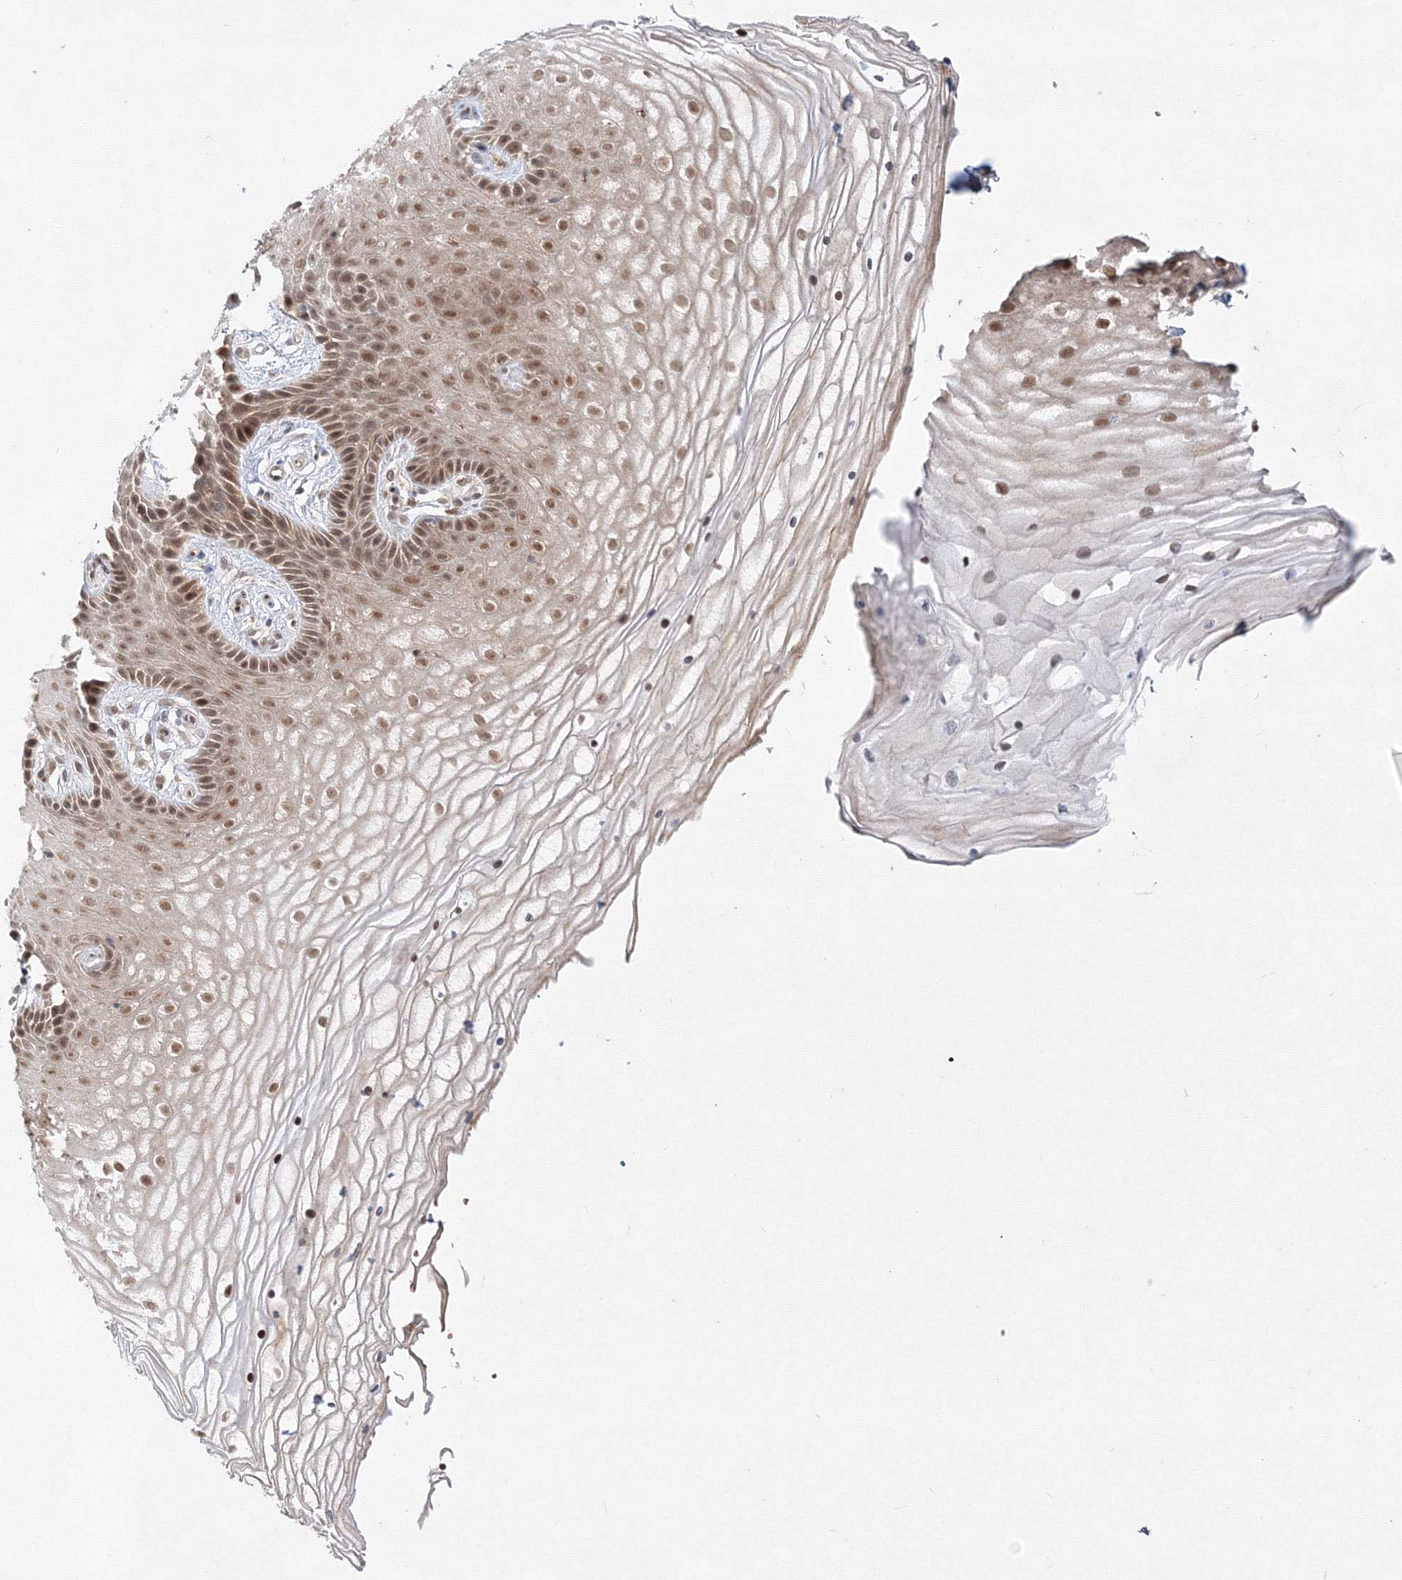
{"staining": {"intensity": "moderate", "quantity": ">75%", "location": "cytoplasmic/membranous,nuclear"}, "tissue": "vagina", "cell_type": "Squamous epithelial cells", "image_type": "normal", "snomed": [{"axis": "morphology", "description": "Normal tissue, NOS"}, {"axis": "topography", "description": "Vagina"}, {"axis": "topography", "description": "Cervix"}], "caption": "Normal vagina exhibits moderate cytoplasmic/membranous,nuclear expression in approximately >75% of squamous epithelial cells, visualized by immunohistochemistry.", "gene": "COPS4", "patient": {"sex": "female", "age": 40}}